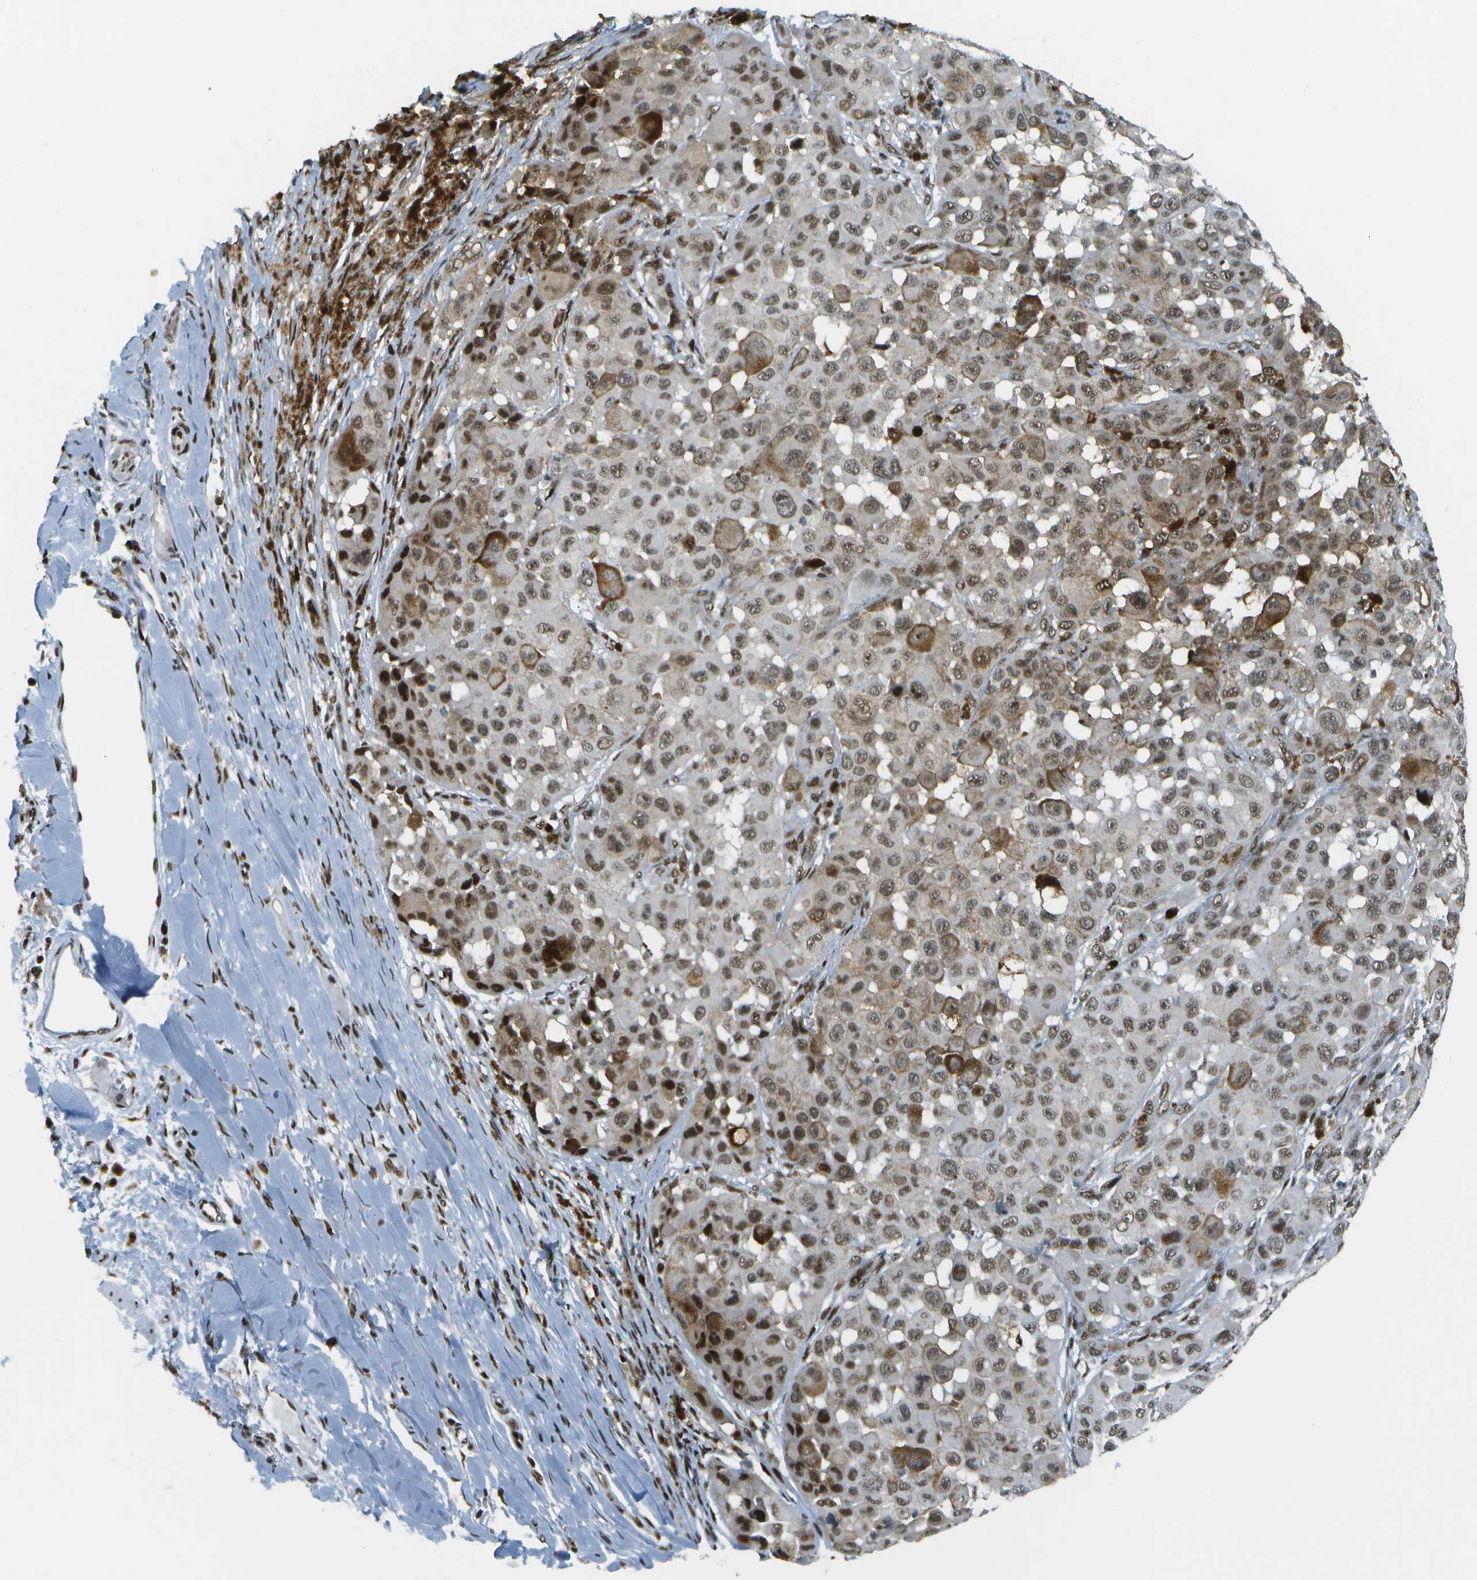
{"staining": {"intensity": "moderate", "quantity": ">75%", "location": "nuclear"}, "tissue": "melanoma", "cell_type": "Tumor cells", "image_type": "cancer", "snomed": [{"axis": "morphology", "description": "Malignant melanoma, NOS"}, {"axis": "topography", "description": "Skin"}], "caption": "Protein staining reveals moderate nuclear positivity in about >75% of tumor cells in malignant melanoma.", "gene": "IRF7", "patient": {"sex": "male", "age": 96}}